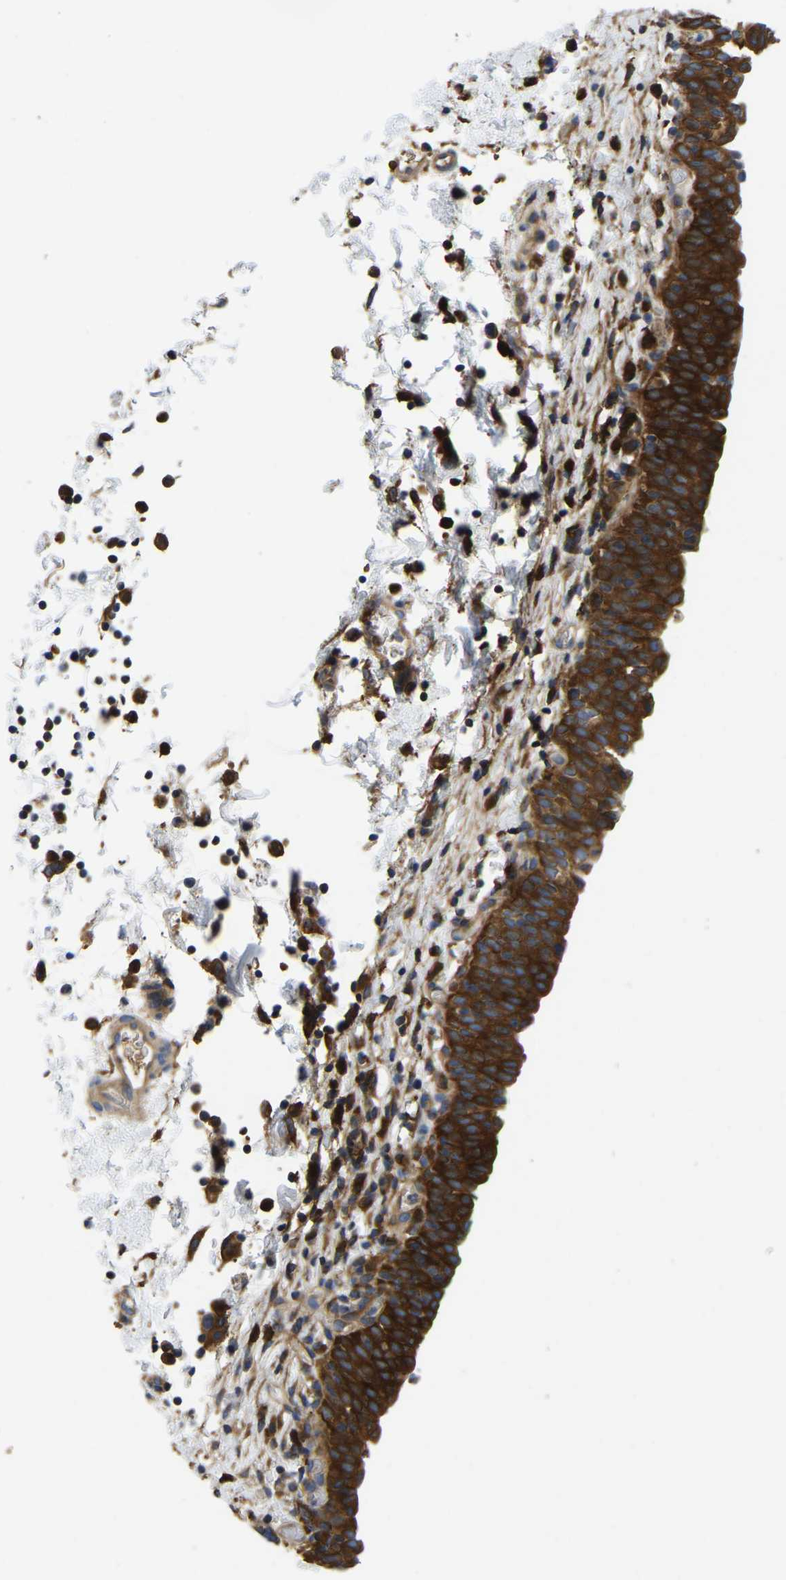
{"staining": {"intensity": "strong", "quantity": ">75%", "location": "cytoplasmic/membranous"}, "tissue": "urinary bladder", "cell_type": "Urothelial cells", "image_type": "normal", "snomed": [{"axis": "morphology", "description": "Normal tissue, NOS"}, {"axis": "topography", "description": "Urinary bladder"}], "caption": "Unremarkable urinary bladder shows strong cytoplasmic/membranous expression in about >75% of urothelial cells, visualized by immunohistochemistry. The staining was performed using DAB (3,3'-diaminobenzidine) to visualize the protein expression in brown, while the nuclei were stained in blue with hematoxylin (Magnification: 20x).", "gene": "STAT2", "patient": {"sex": "male", "age": 55}}